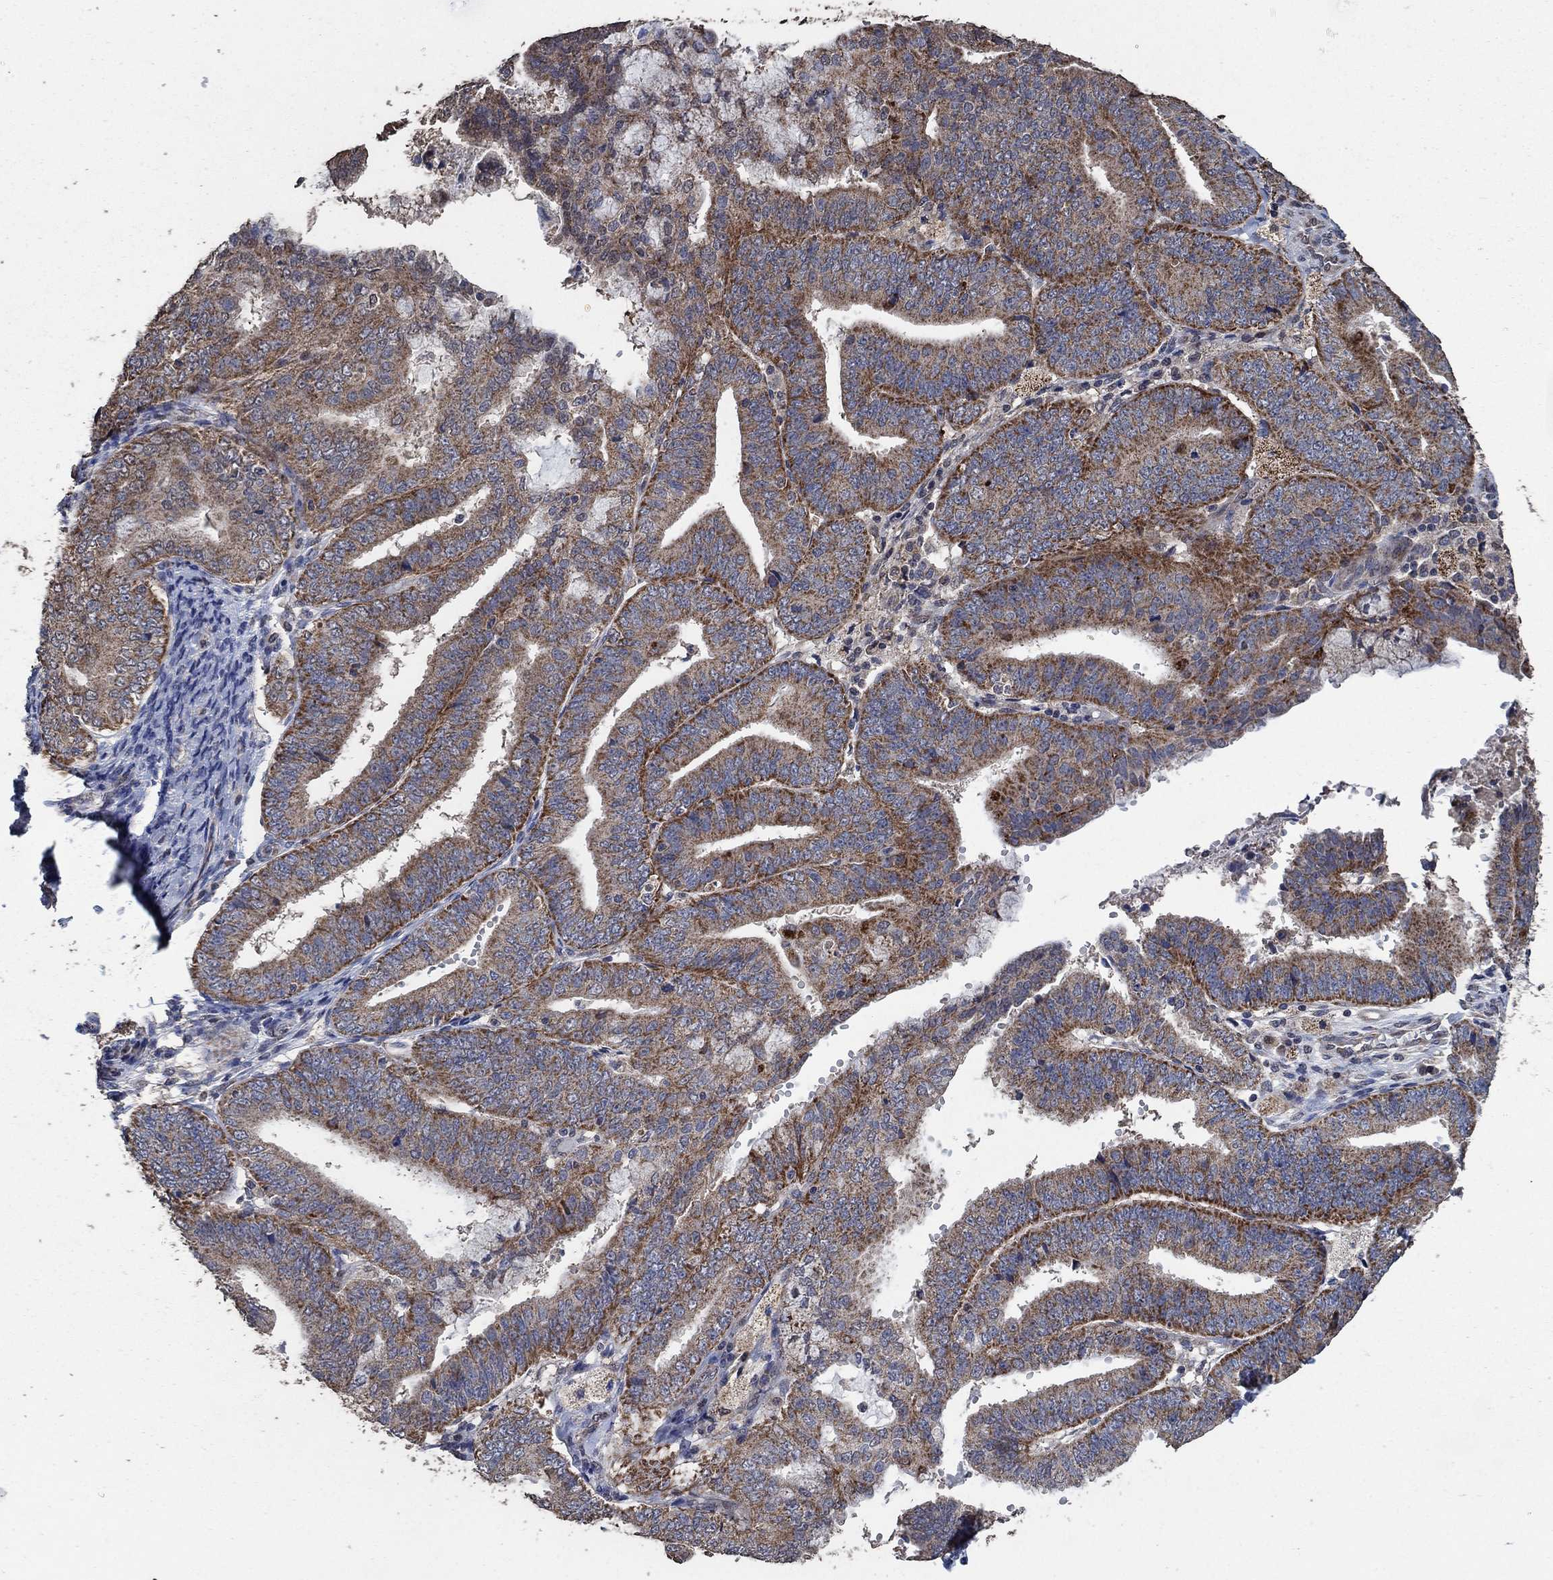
{"staining": {"intensity": "strong", "quantity": "<25%", "location": "cytoplasmic/membranous"}, "tissue": "endometrial cancer", "cell_type": "Tumor cells", "image_type": "cancer", "snomed": [{"axis": "morphology", "description": "Adenocarcinoma, NOS"}, {"axis": "topography", "description": "Endometrium"}], "caption": "Adenocarcinoma (endometrial) stained for a protein reveals strong cytoplasmic/membranous positivity in tumor cells.", "gene": "MRPS24", "patient": {"sex": "female", "age": 63}}